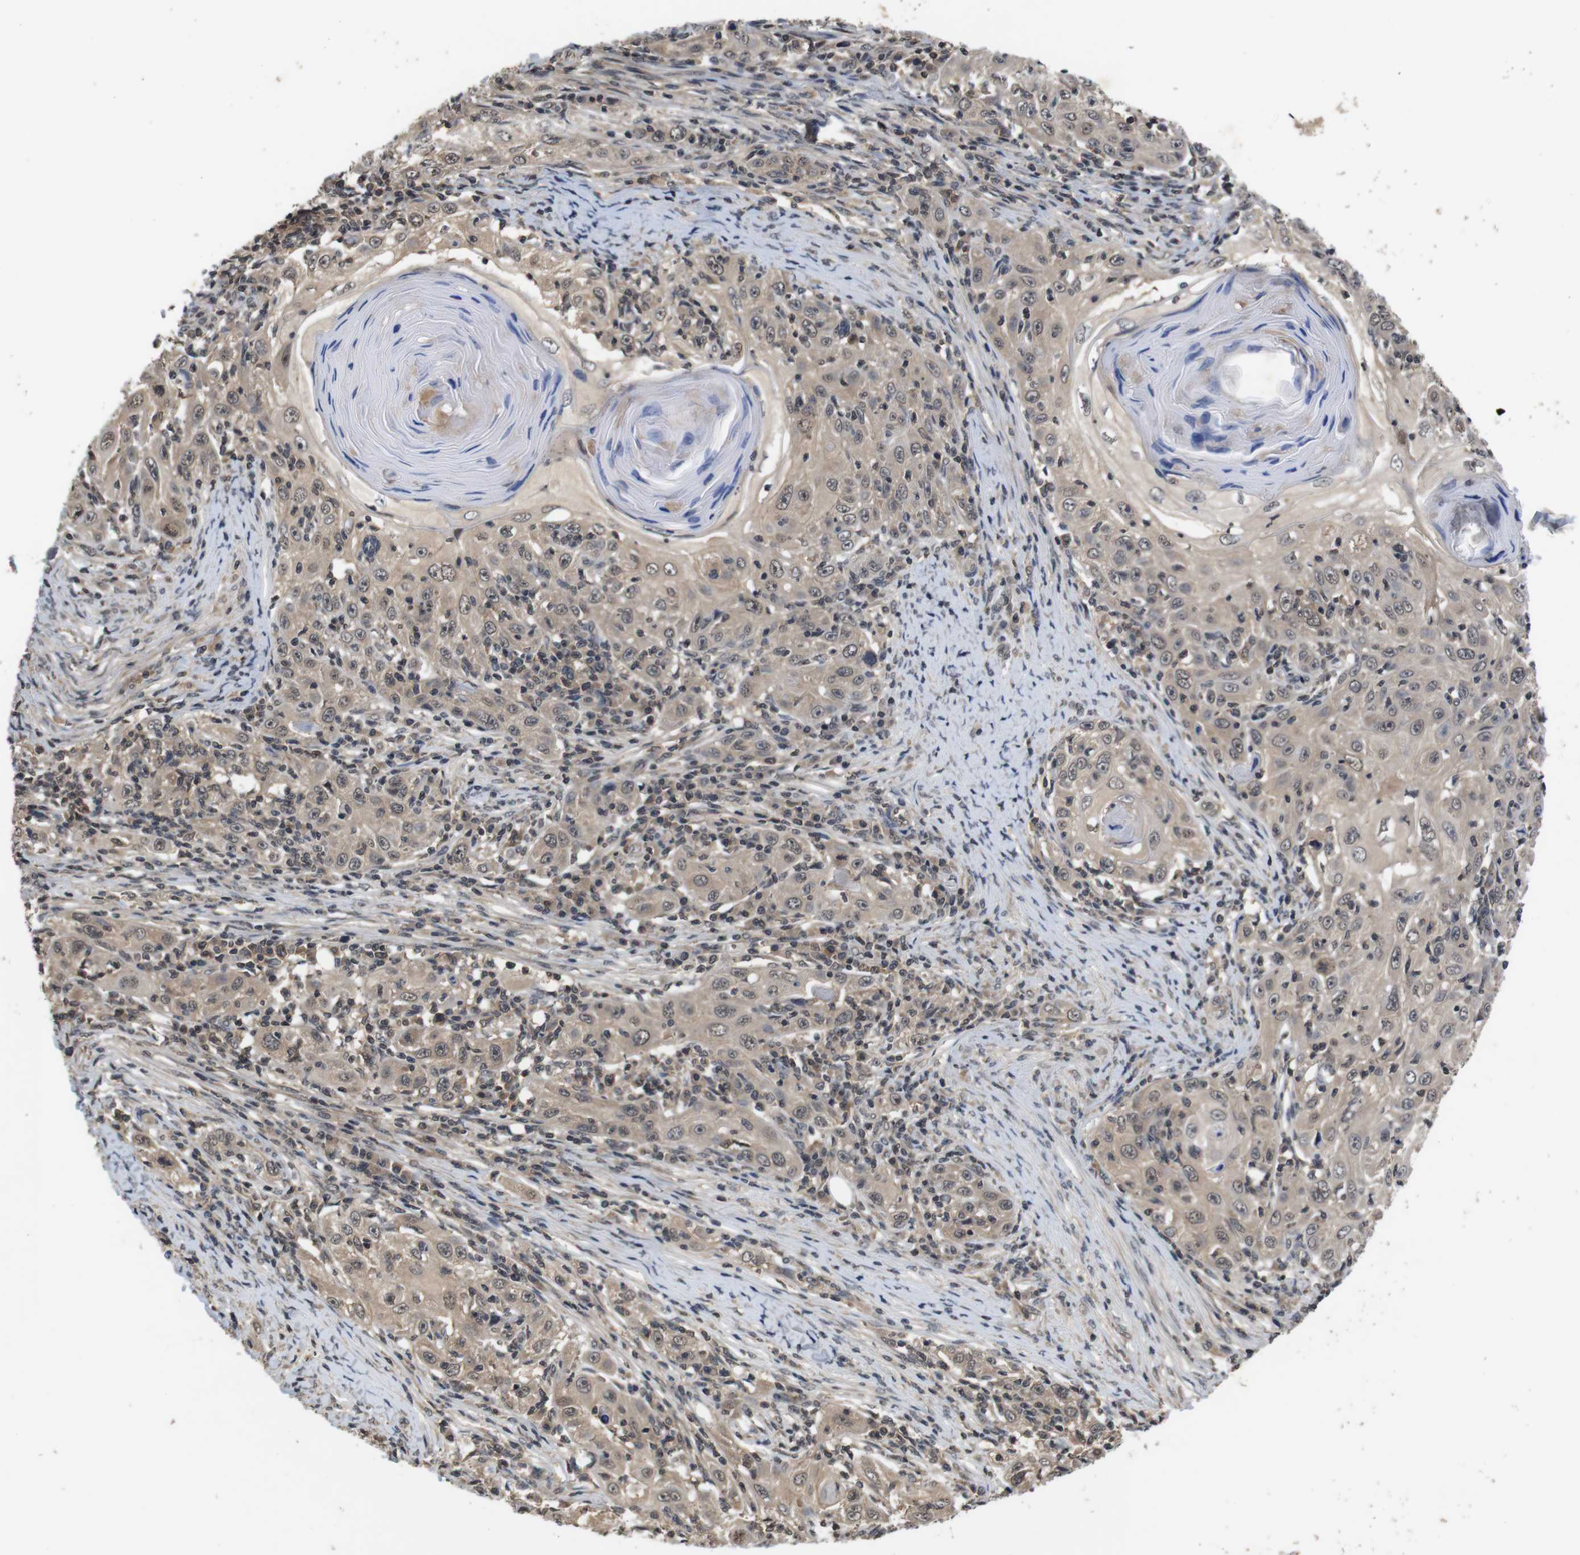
{"staining": {"intensity": "weak", "quantity": ">75%", "location": "cytoplasmic/membranous,nuclear"}, "tissue": "skin cancer", "cell_type": "Tumor cells", "image_type": "cancer", "snomed": [{"axis": "morphology", "description": "Squamous cell carcinoma, NOS"}, {"axis": "topography", "description": "Skin"}], "caption": "An image of human skin cancer (squamous cell carcinoma) stained for a protein shows weak cytoplasmic/membranous and nuclear brown staining in tumor cells.", "gene": "FADD", "patient": {"sex": "female", "age": 88}}